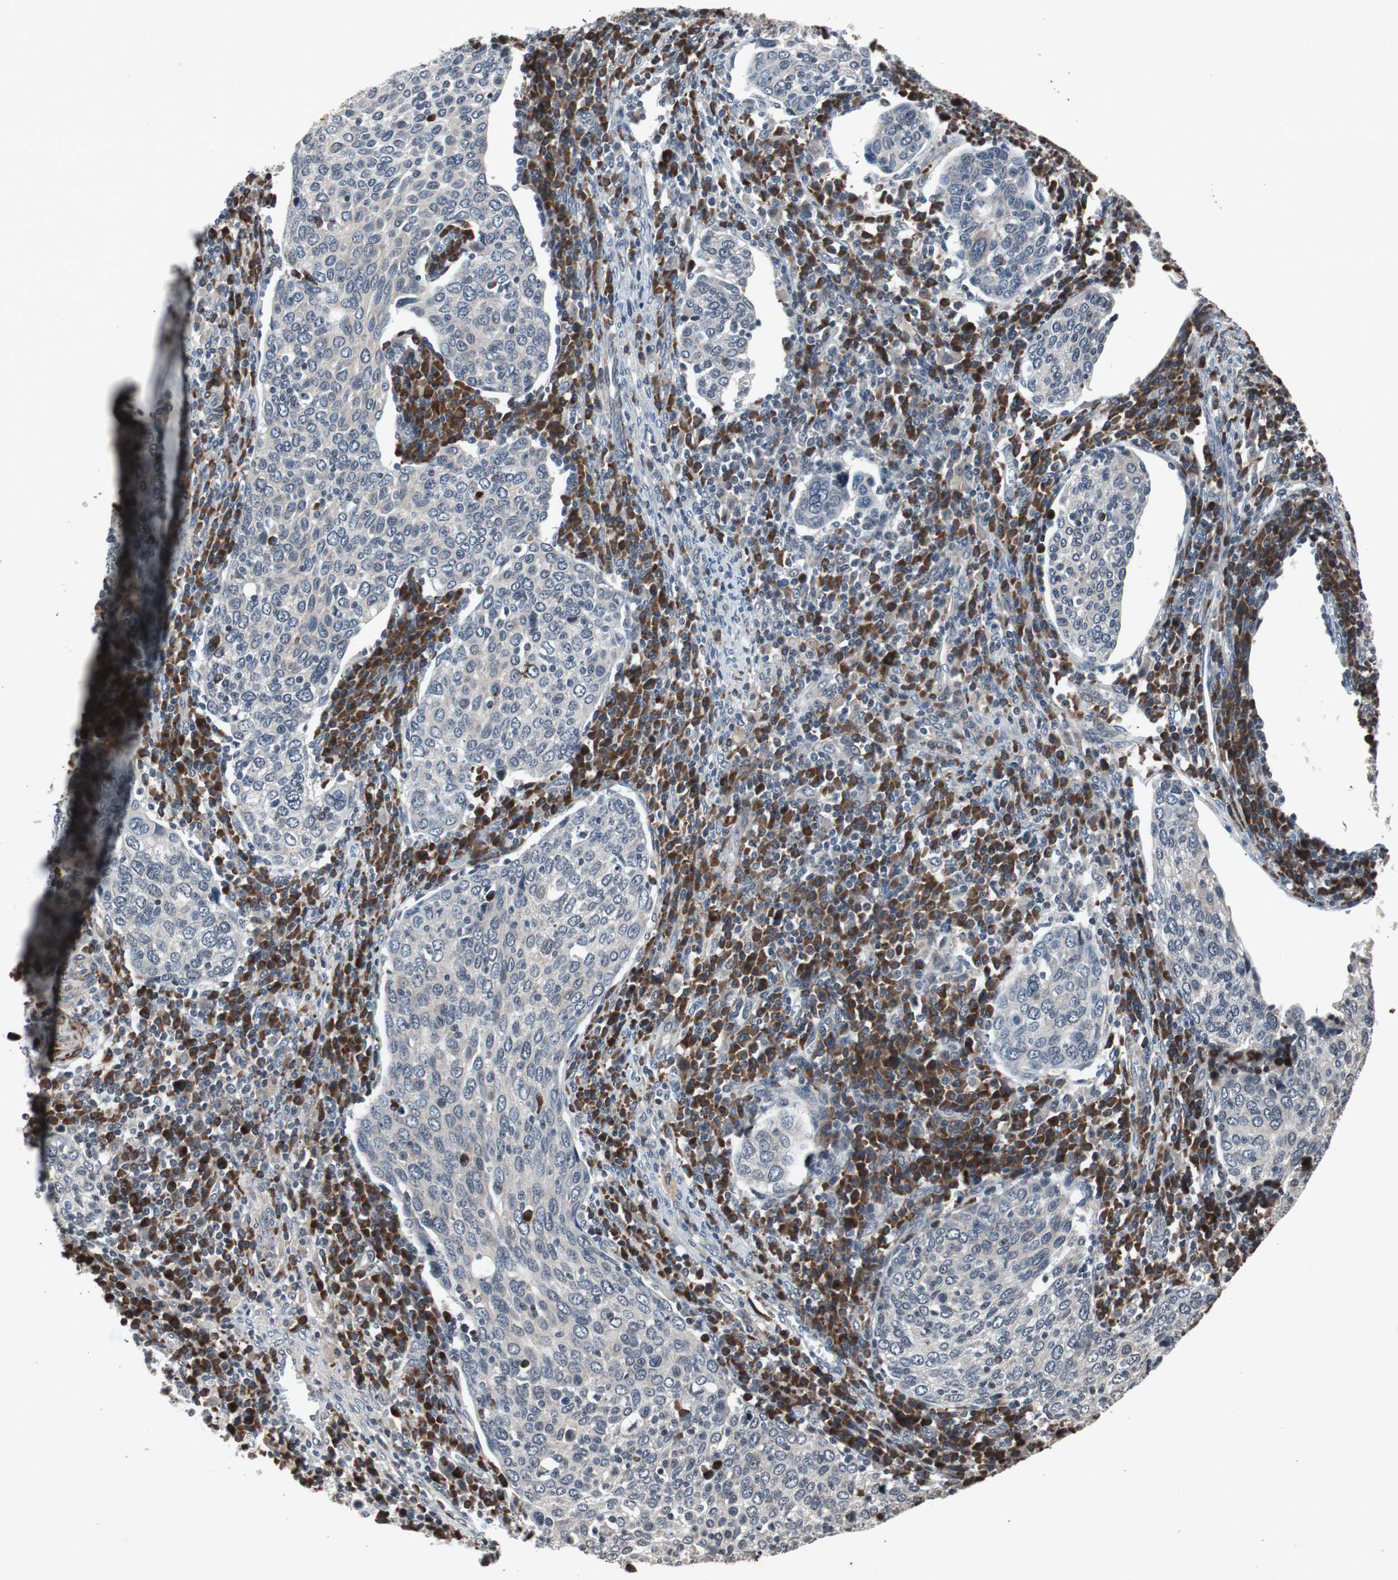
{"staining": {"intensity": "negative", "quantity": "none", "location": "none"}, "tissue": "cervical cancer", "cell_type": "Tumor cells", "image_type": "cancer", "snomed": [{"axis": "morphology", "description": "Squamous cell carcinoma, NOS"}, {"axis": "topography", "description": "Cervix"}], "caption": "The micrograph displays no significant expression in tumor cells of cervical cancer.", "gene": "CRADD", "patient": {"sex": "female", "age": 40}}